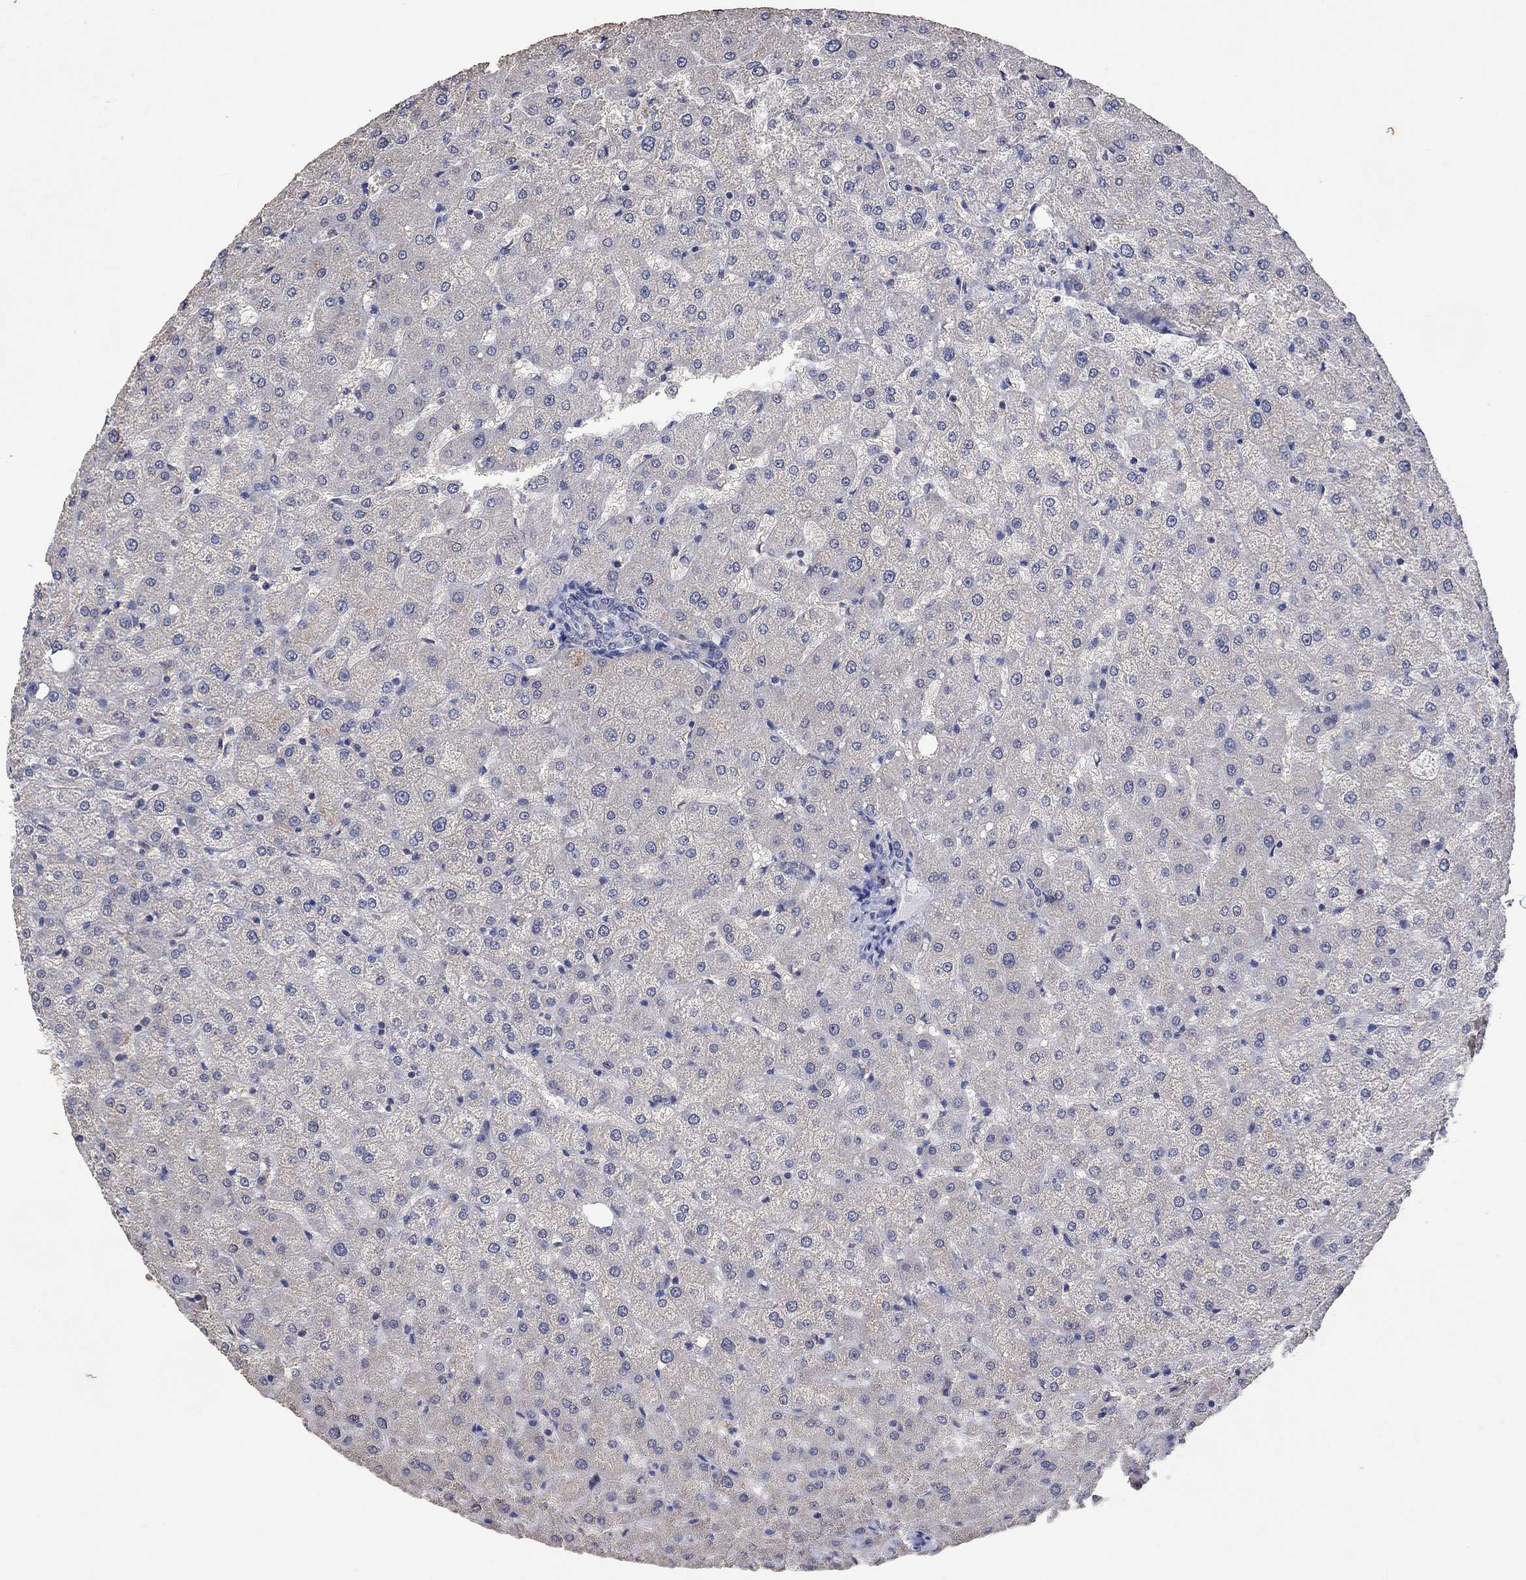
{"staining": {"intensity": "negative", "quantity": "none", "location": "none"}, "tissue": "liver", "cell_type": "Cholangiocytes", "image_type": "normal", "snomed": [{"axis": "morphology", "description": "Normal tissue, NOS"}, {"axis": "topography", "description": "Liver"}], "caption": "Protein analysis of normal liver exhibits no significant expression in cholangiocytes.", "gene": "PTPN20", "patient": {"sex": "female", "age": 50}}